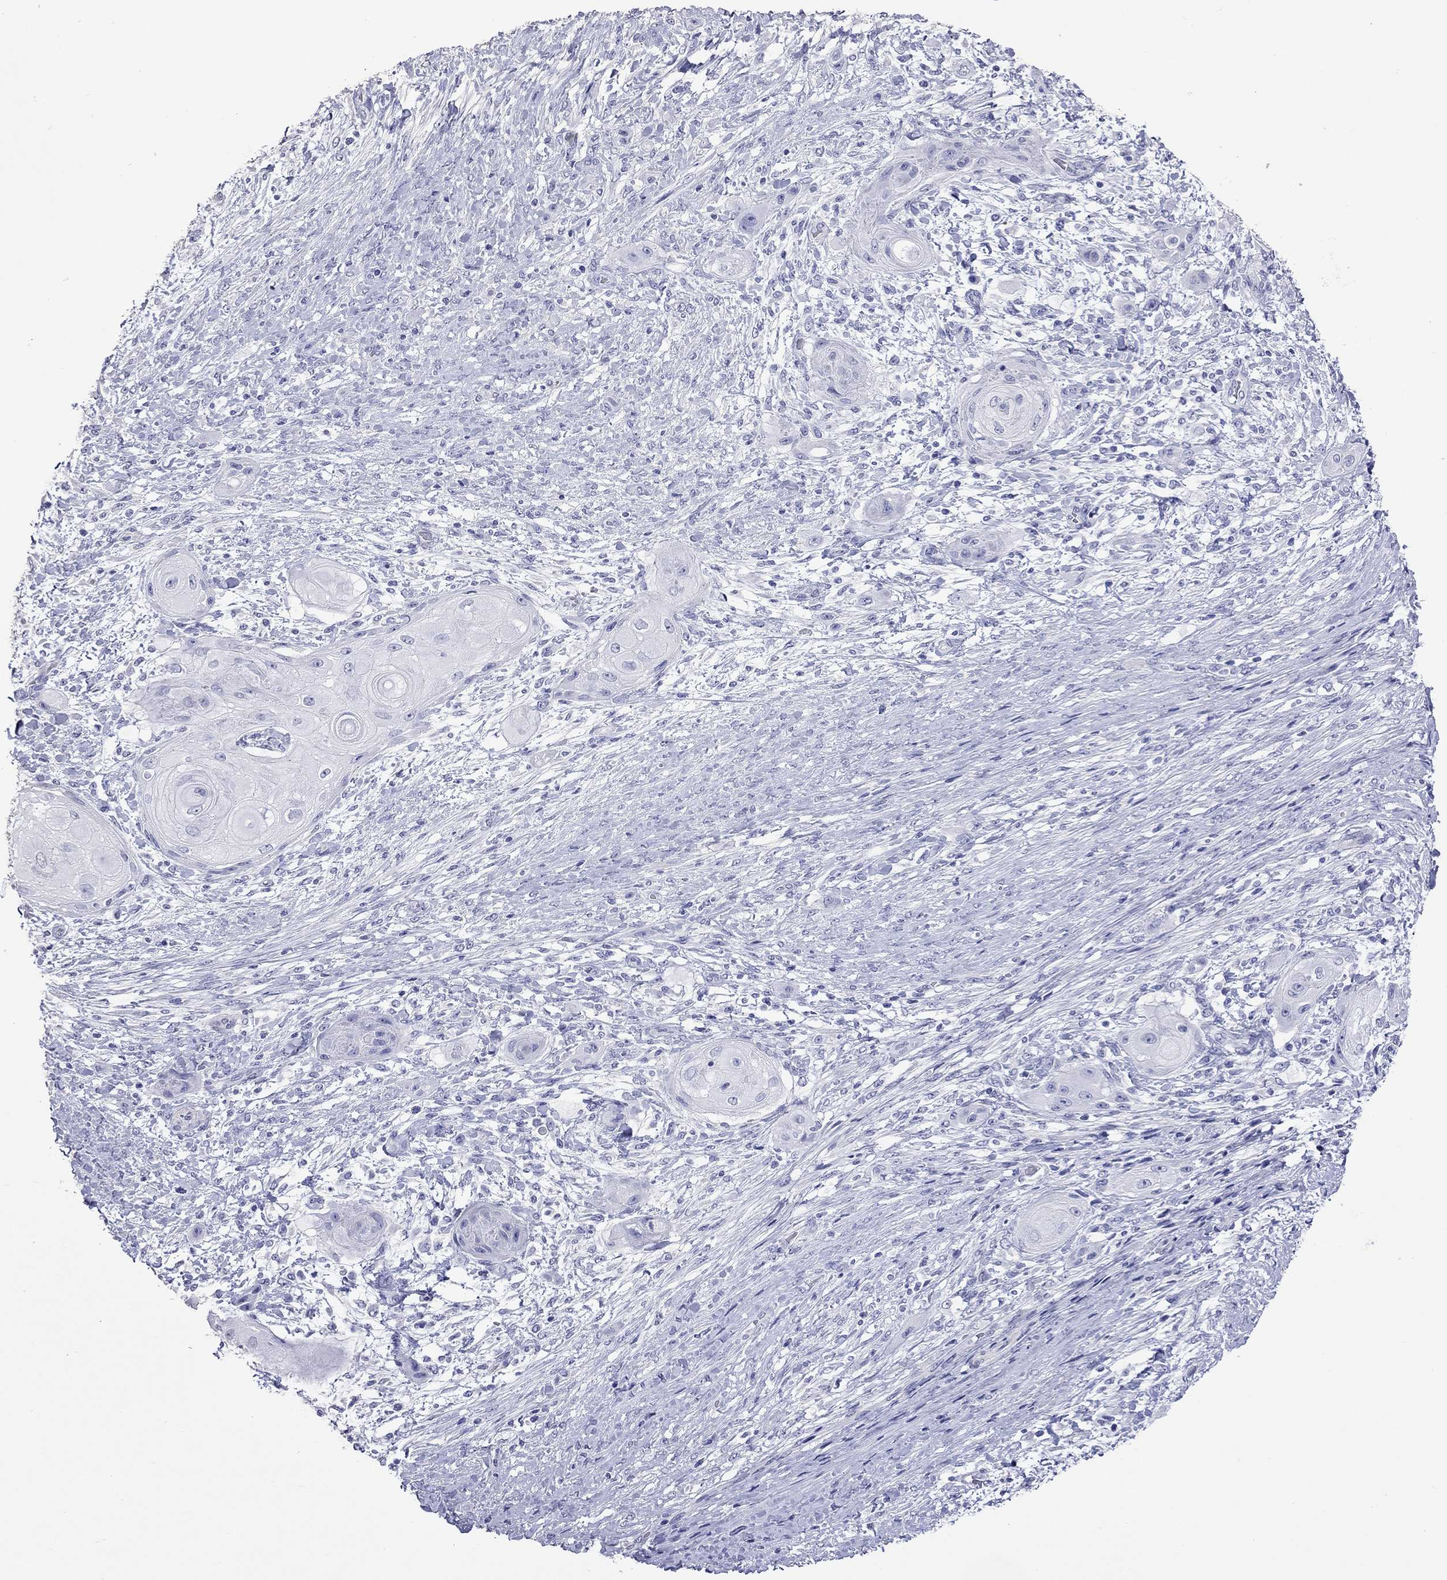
{"staining": {"intensity": "negative", "quantity": "none", "location": "none"}, "tissue": "skin cancer", "cell_type": "Tumor cells", "image_type": "cancer", "snomed": [{"axis": "morphology", "description": "Squamous cell carcinoma, NOS"}, {"axis": "topography", "description": "Skin"}], "caption": "An immunohistochemistry image of skin cancer (squamous cell carcinoma) is shown. There is no staining in tumor cells of skin cancer (squamous cell carcinoma).", "gene": "KIAA2012", "patient": {"sex": "male", "age": 62}}